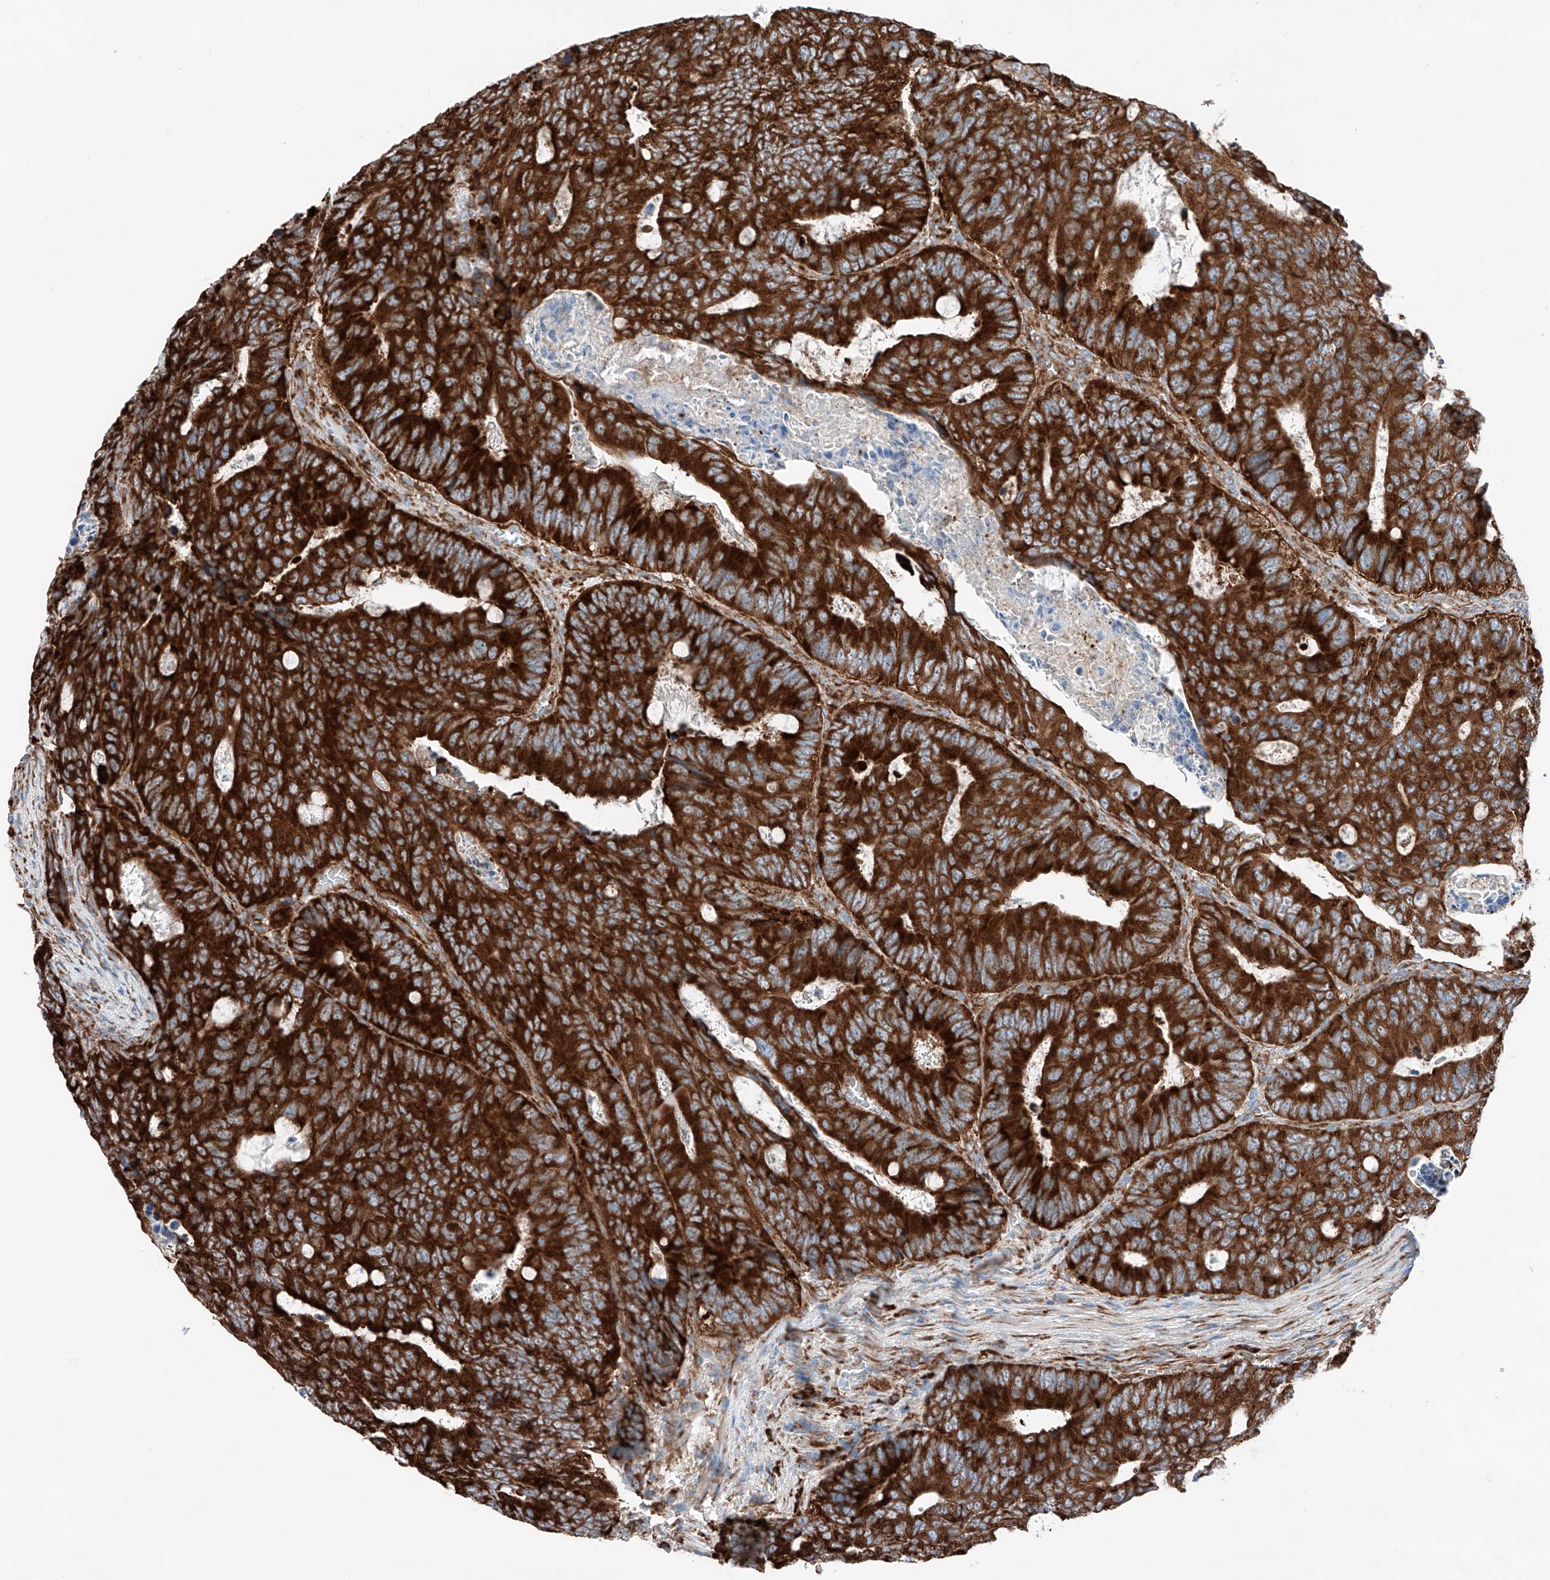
{"staining": {"intensity": "strong", "quantity": ">75%", "location": "cytoplasmic/membranous"}, "tissue": "colorectal cancer", "cell_type": "Tumor cells", "image_type": "cancer", "snomed": [{"axis": "morphology", "description": "Adenocarcinoma, NOS"}, {"axis": "topography", "description": "Colon"}], "caption": "Immunohistochemical staining of human adenocarcinoma (colorectal) demonstrates strong cytoplasmic/membranous protein staining in about >75% of tumor cells.", "gene": "CRELD1", "patient": {"sex": "male", "age": 87}}